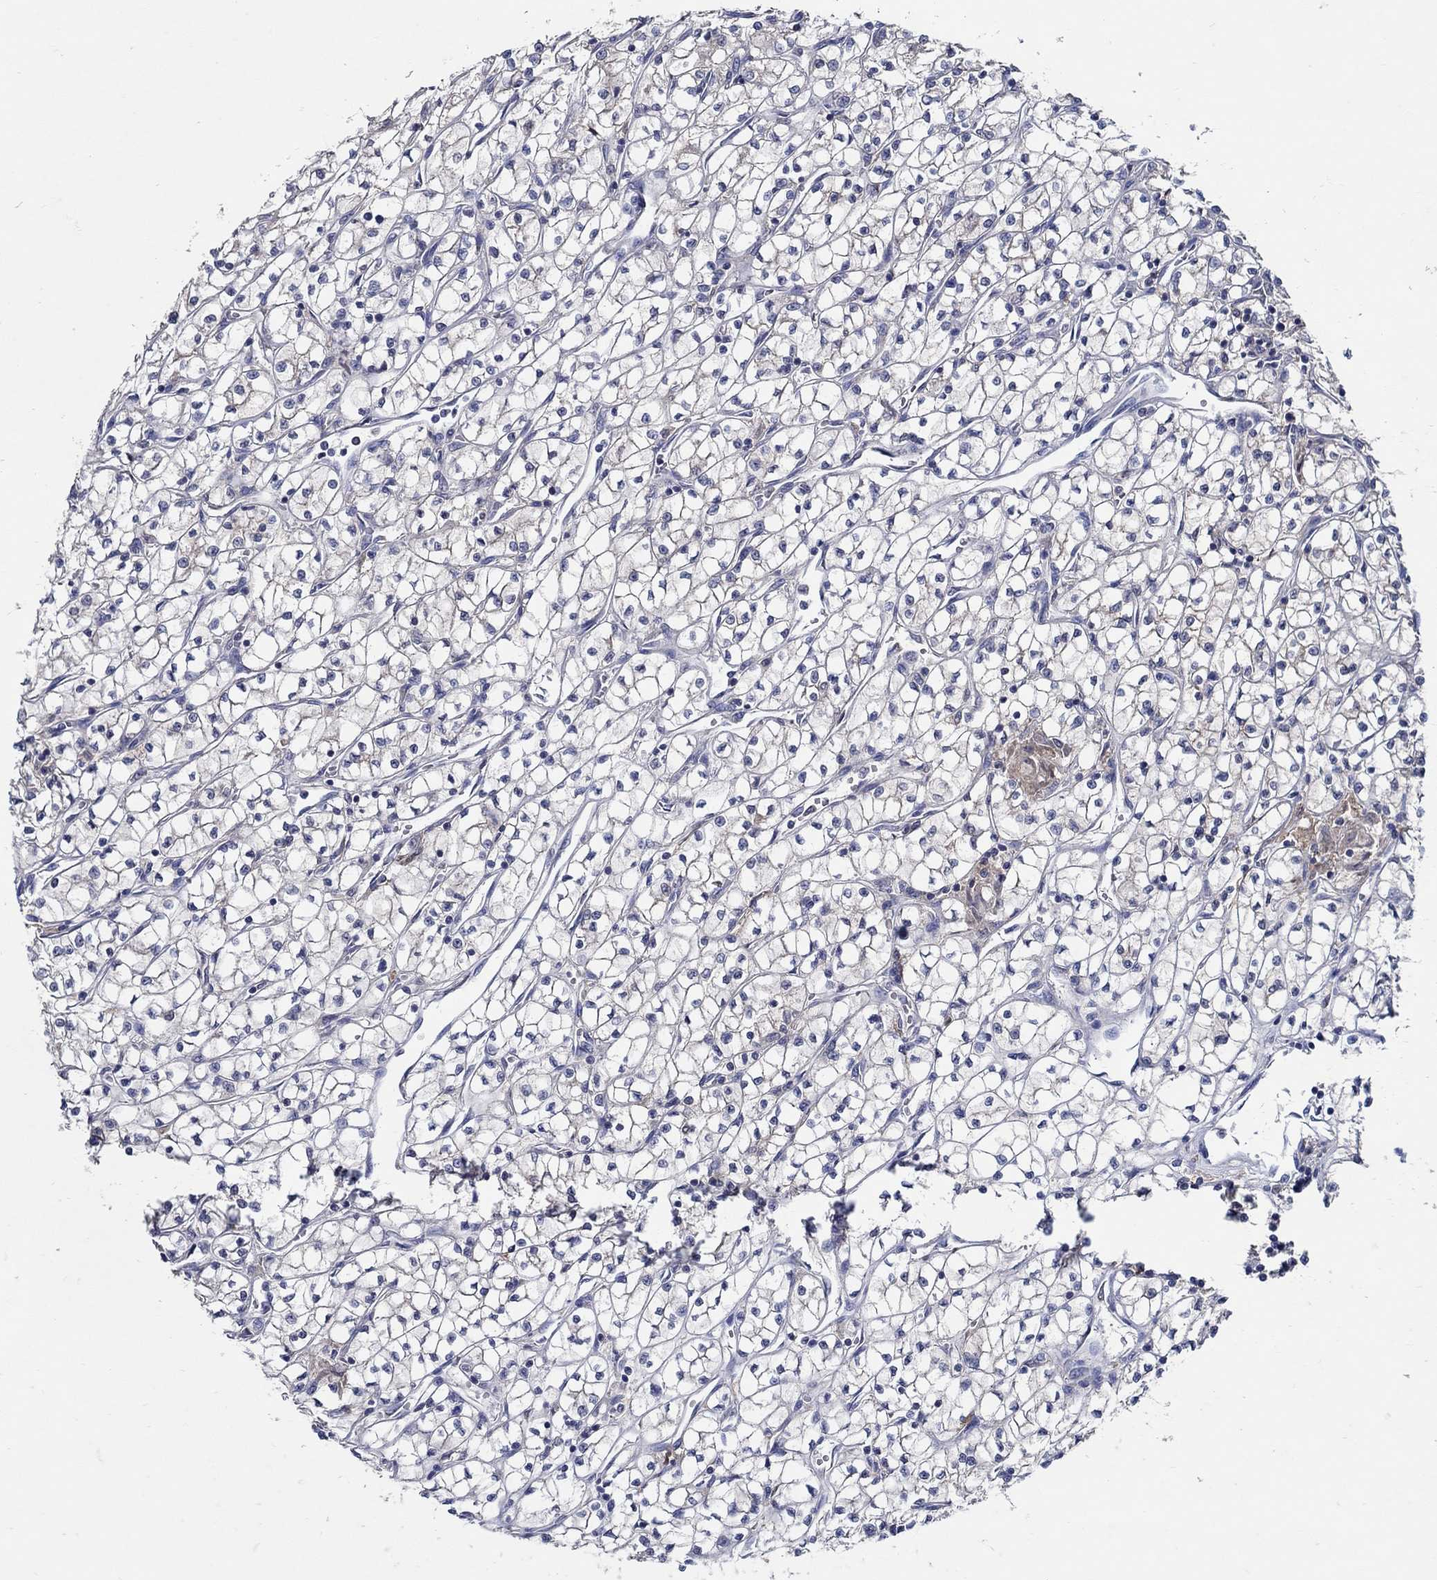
{"staining": {"intensity": "strong", "quantity": "<25%", "location": "cytoplasmic/membranous"}, "tissue": "renal cancer", "cell_type": "Tumor cells", "image_type": "cancer", "snomed": [{"axis": "morphology", "description": "Adenocarcinoma, NOS"}, {"axis": "topography", "description": "Kidney"}], "caption": "IHC (DAB (3,3'-diaminobenzidine)) staining of renal cancer exhibits strong cytoplasmic/membranous protein positivity in about <25% of tumor cells.", "gene": "MTHFR", "patient": {"sex": "female", "age": 64}}